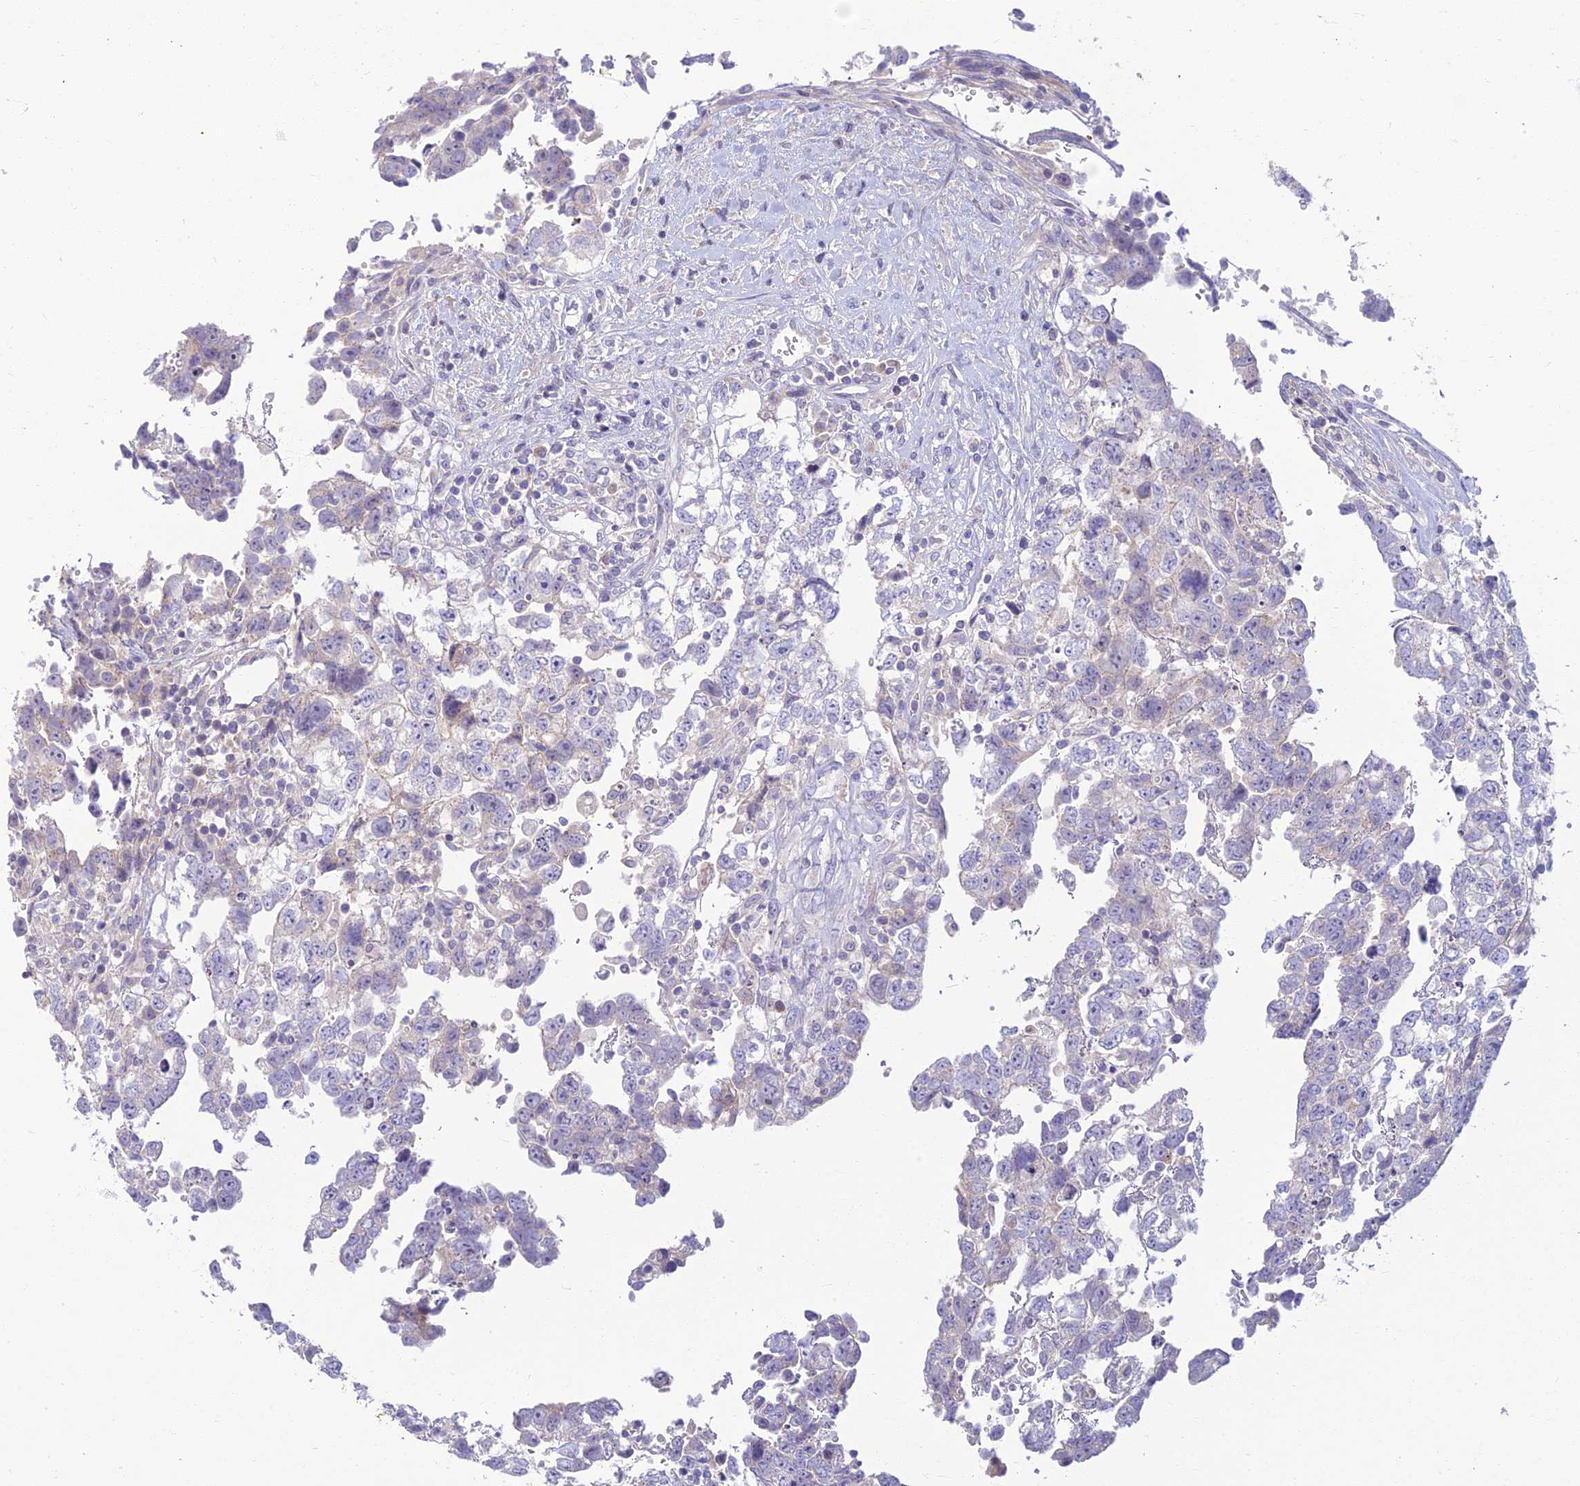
{"staining": {"intensity": "negative", "quantity": "none", "location": "none"}, "tissue": "testis cancer", "cell_type": "Tumor cells", "image_type": "cancer", "snomed": [{"axis": "morphology", "description": "Carcinoma, Embryonal, NOS"}, {"axis": "topography", "description": "Testis"}], "caption": "The micrograph demonstrates no staining of tumor cells in testis cancer.", "gene": "CLIP4", "patient": {"sex": "male", "age": 37}}